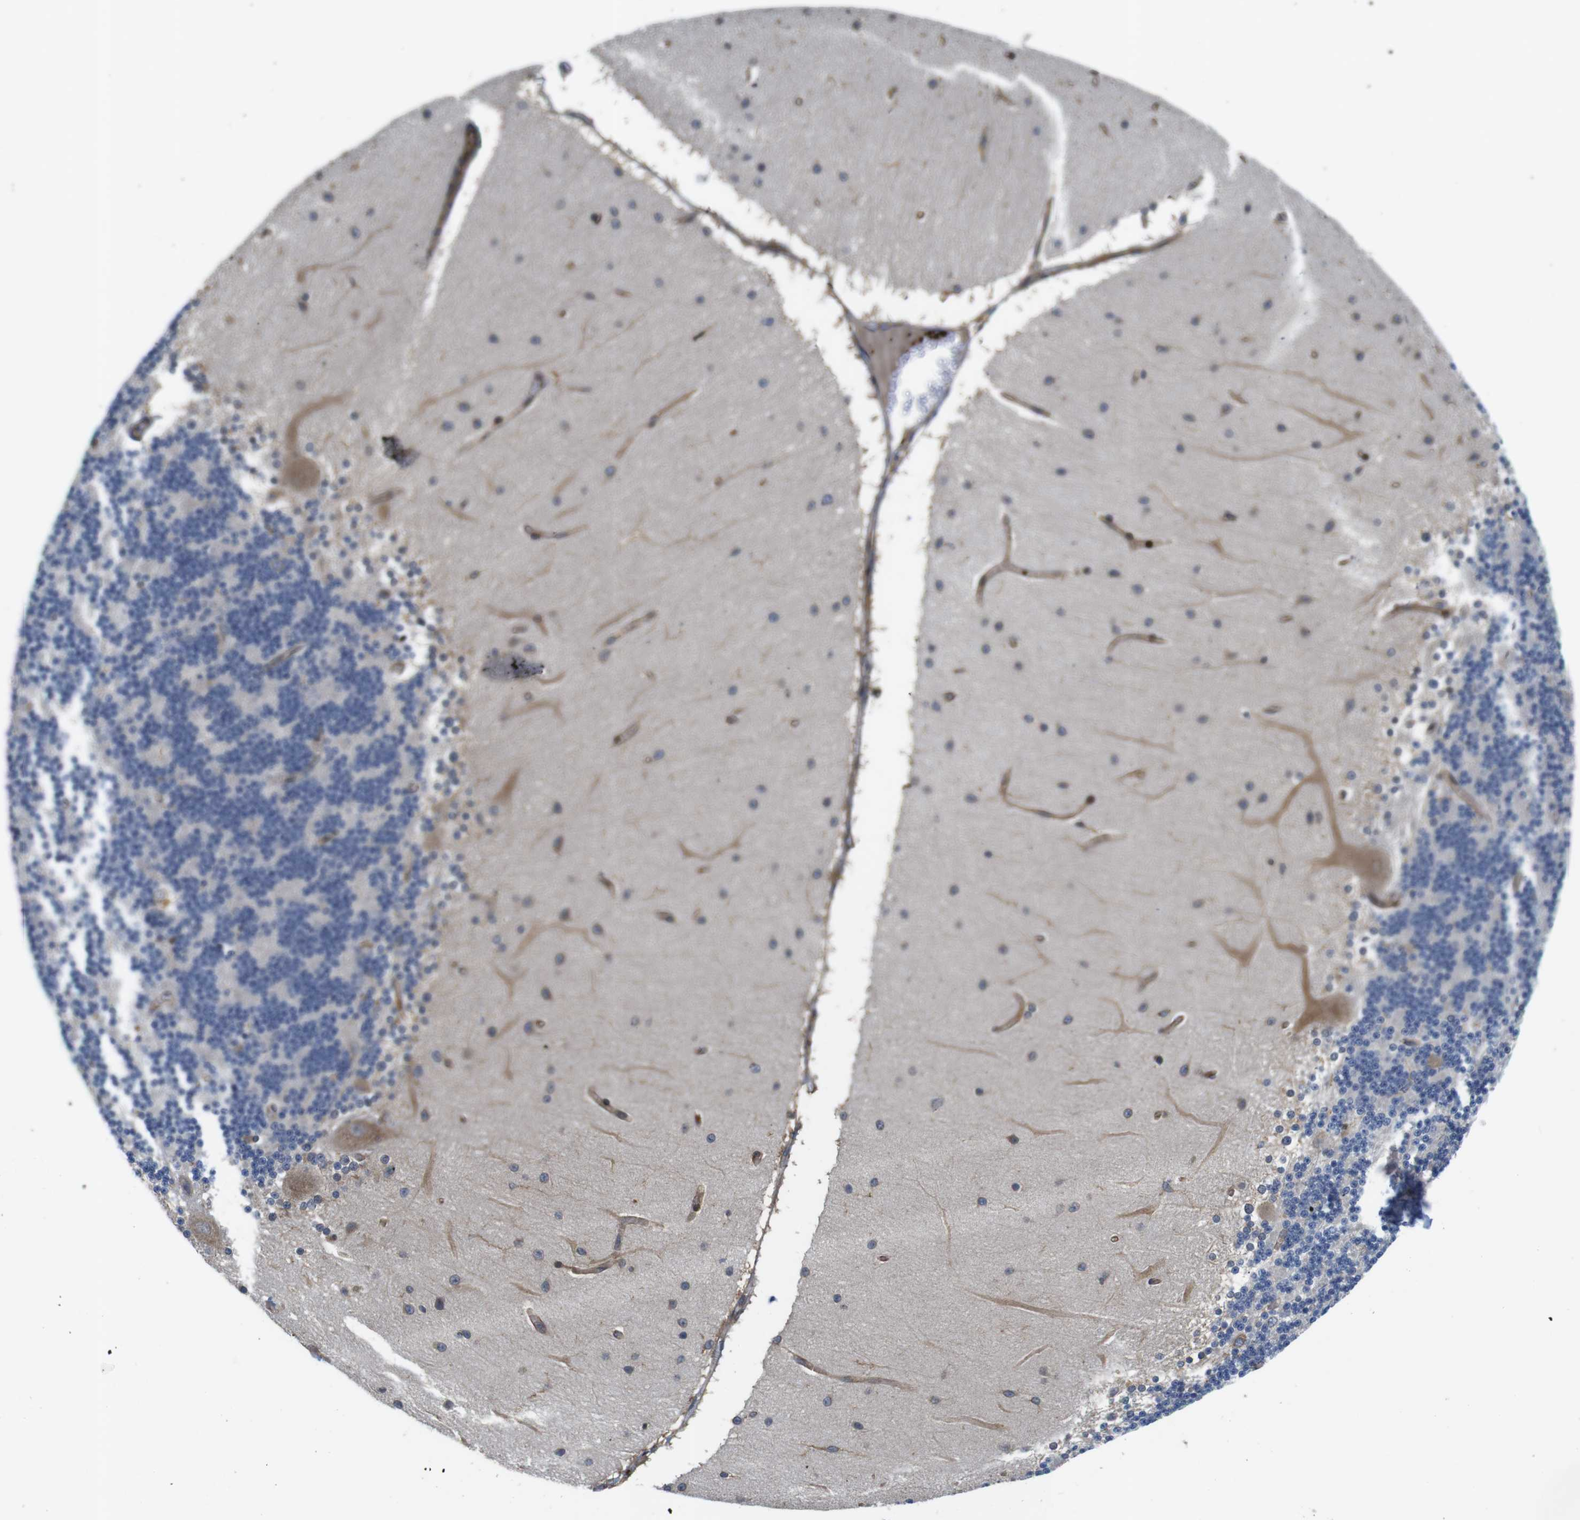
{"staining": {"intensity": "negative", "quantity": "none", "location": "none"}, "tissue": "cerebellum", "cell_type": "Cells in granular layer", "image_type": "normal", "snomed": [{"axis": "morphology", "description": "Normal tissue, NOS"}, {"axis": "topography", "description": "Cerebellum"}], "caption": "Protein analysis of benign cerebellum exhibits no significant expression in cells in granular layer.", "gene": "HERPUD2", "patient": {"sex": "female", "age": 54}}